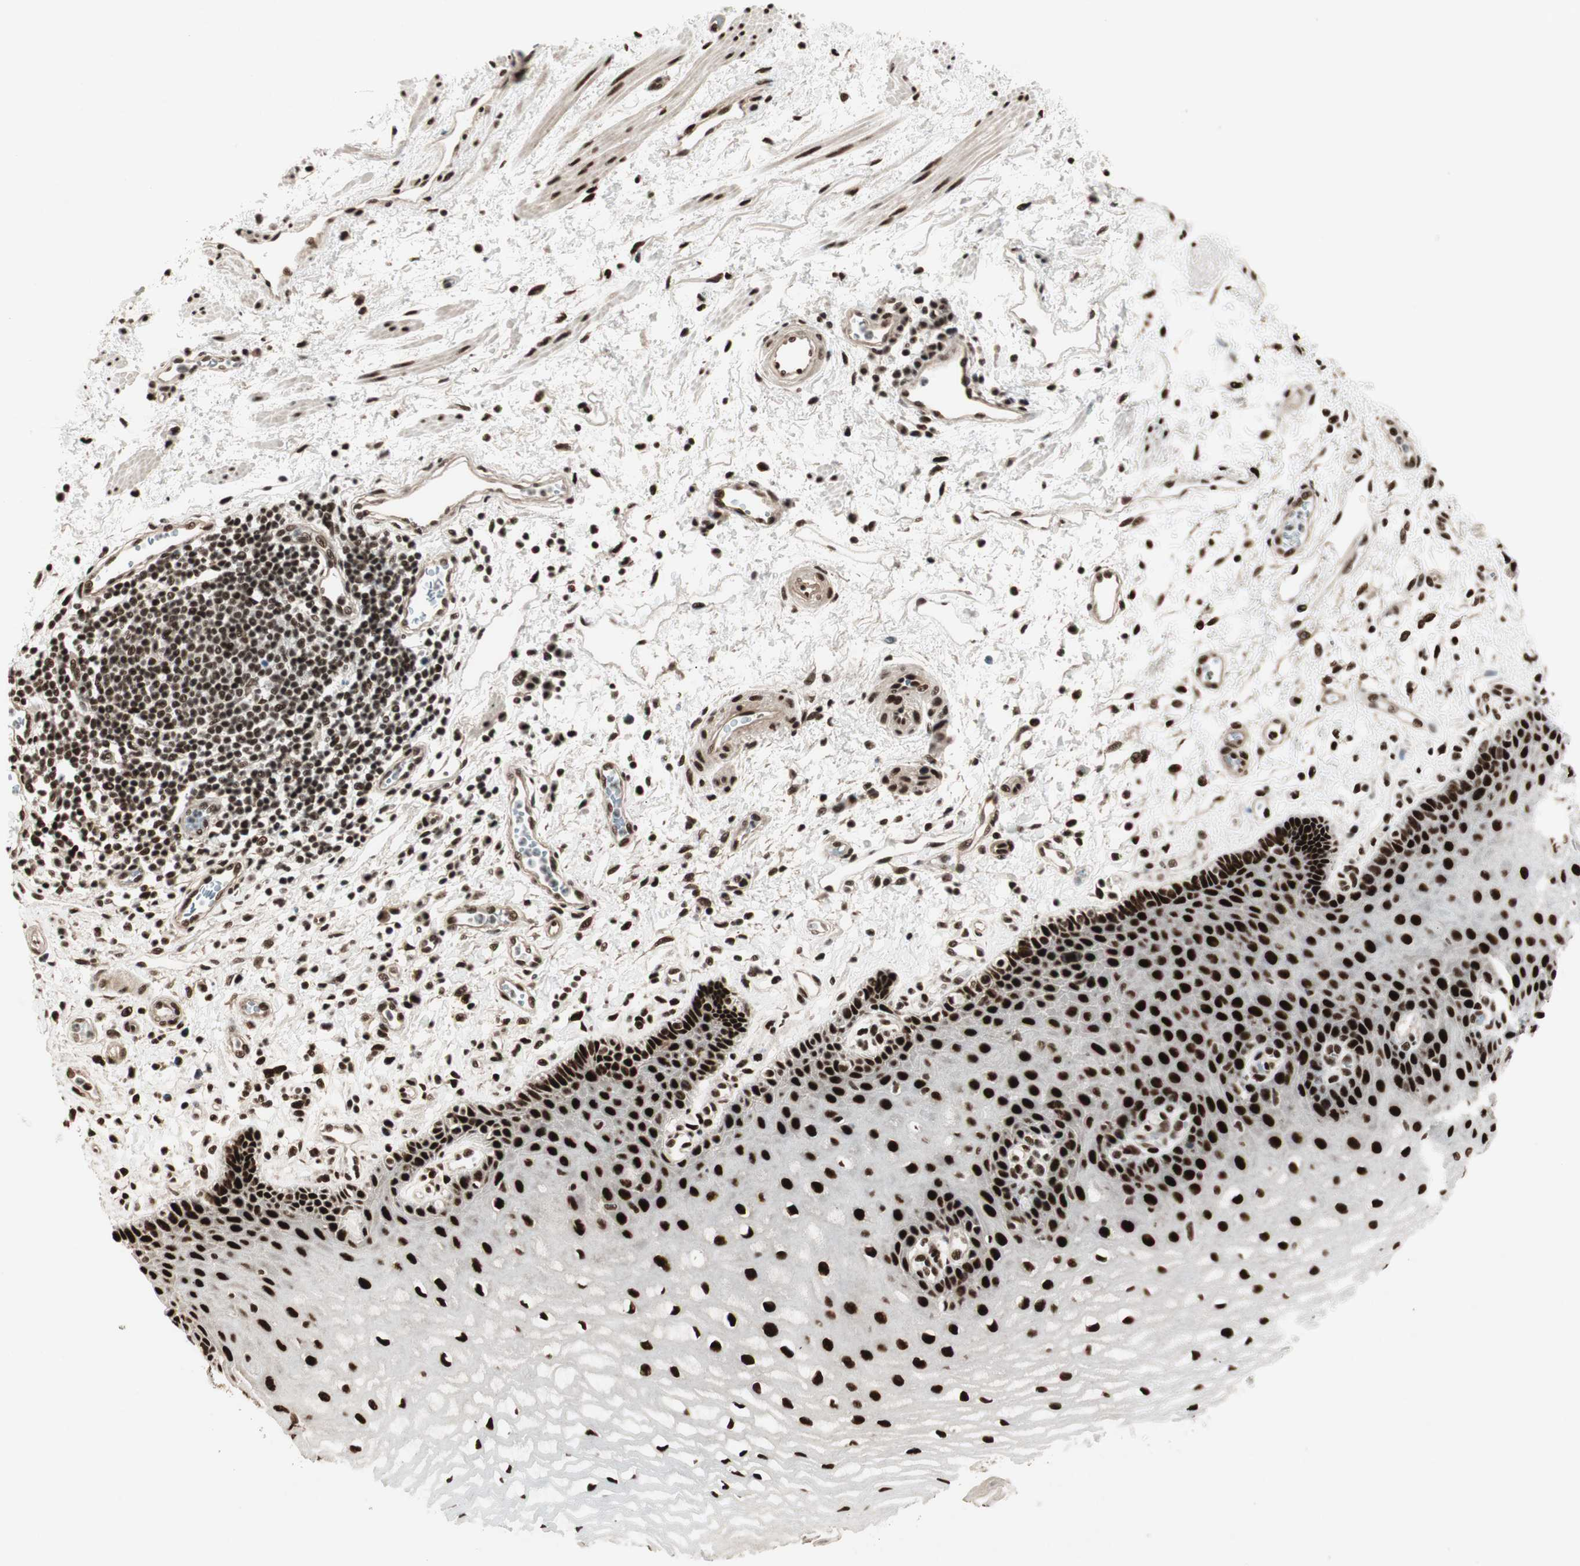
{"staining": {"intensity": "strong", "quantity": ">75%", "location": "nuclear"}, "tissue": "esophagus", "cell_type": "Squamous epithelial cells", "image_type": "normal", "snomed": [{"axis": "morphology", "description": "Normal tissue, NOS"}, {"axis": "topography", "description": "Esophagus"}], "caption": "Immunohistochemical staining of benign human esophagus displays >75% levels of strong nuclear protein staining in approximately >75% of squamous epithelial cells. The protein of interest is stained brown, and the nuclei are stained in blue (DAB (3,3'-diaminobenzidine) IHC with brightfield microscopy, high magnification).", "gene": "HEXIM1", "patient": {"sex": "male", "age": 54}}